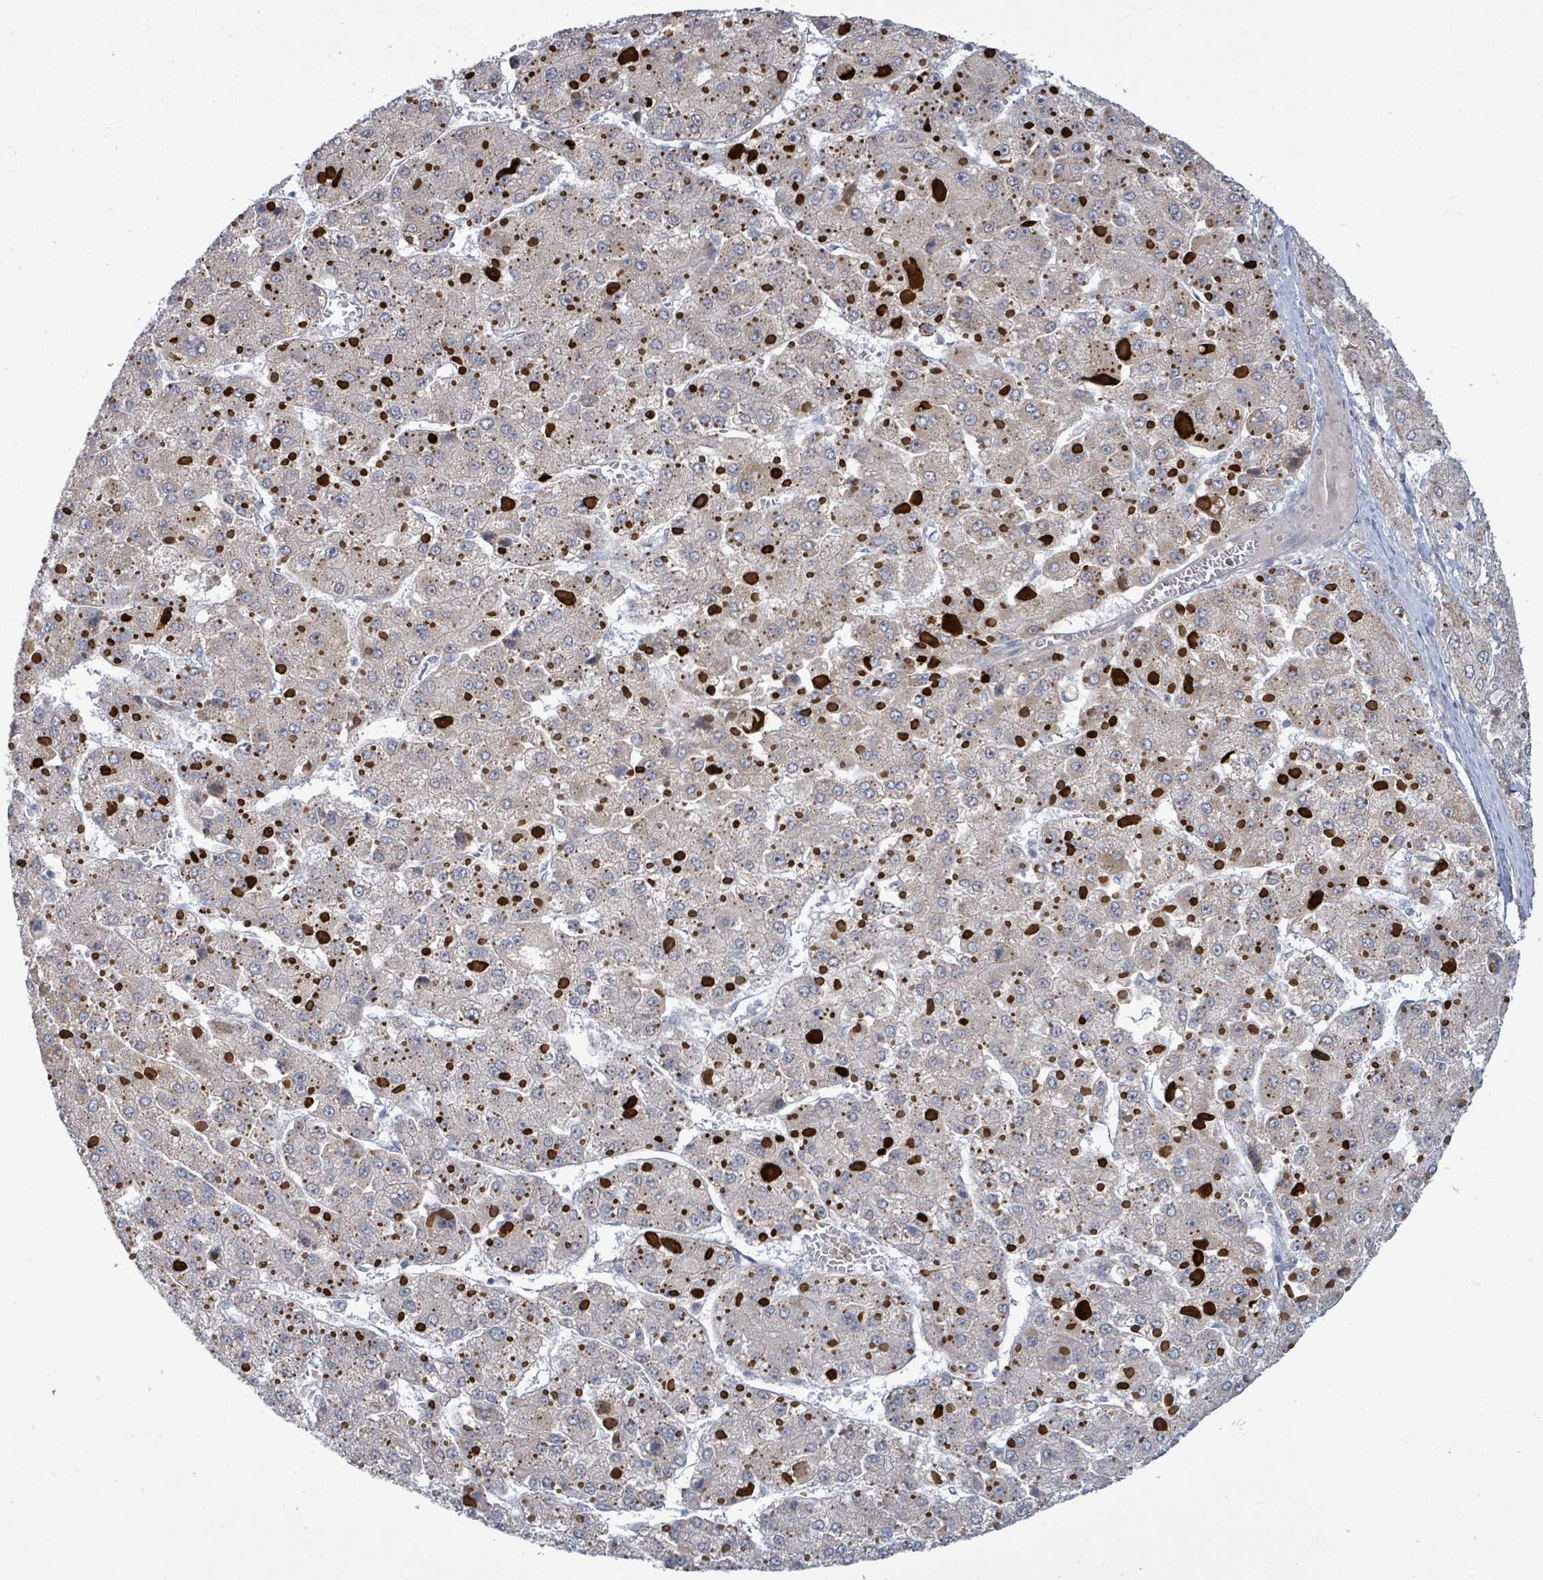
{"staining": {"intensity": "moderate", "quantity": "<25%", "location": "cytoplasmic/membranous"}, "tissue": "liver cancer", "cell_type": "Tumor cells", "image_type": "cancer", "snomed": [{"axis": "morphology", "description": "Carcinoma, Hepatocellular, NOS"}, {"axis": "topography", "description": "Liver"}], "caption": "High-power microscopy captured an immunohistochemistry histopathology image of liver hepatocellular carcinoma, revealing moderate cytoplasmic/membranous expression in approximately <25% of tumor cells.", "gene": "ZFPM1", "patient": {"sex": "female", "age": 73}}